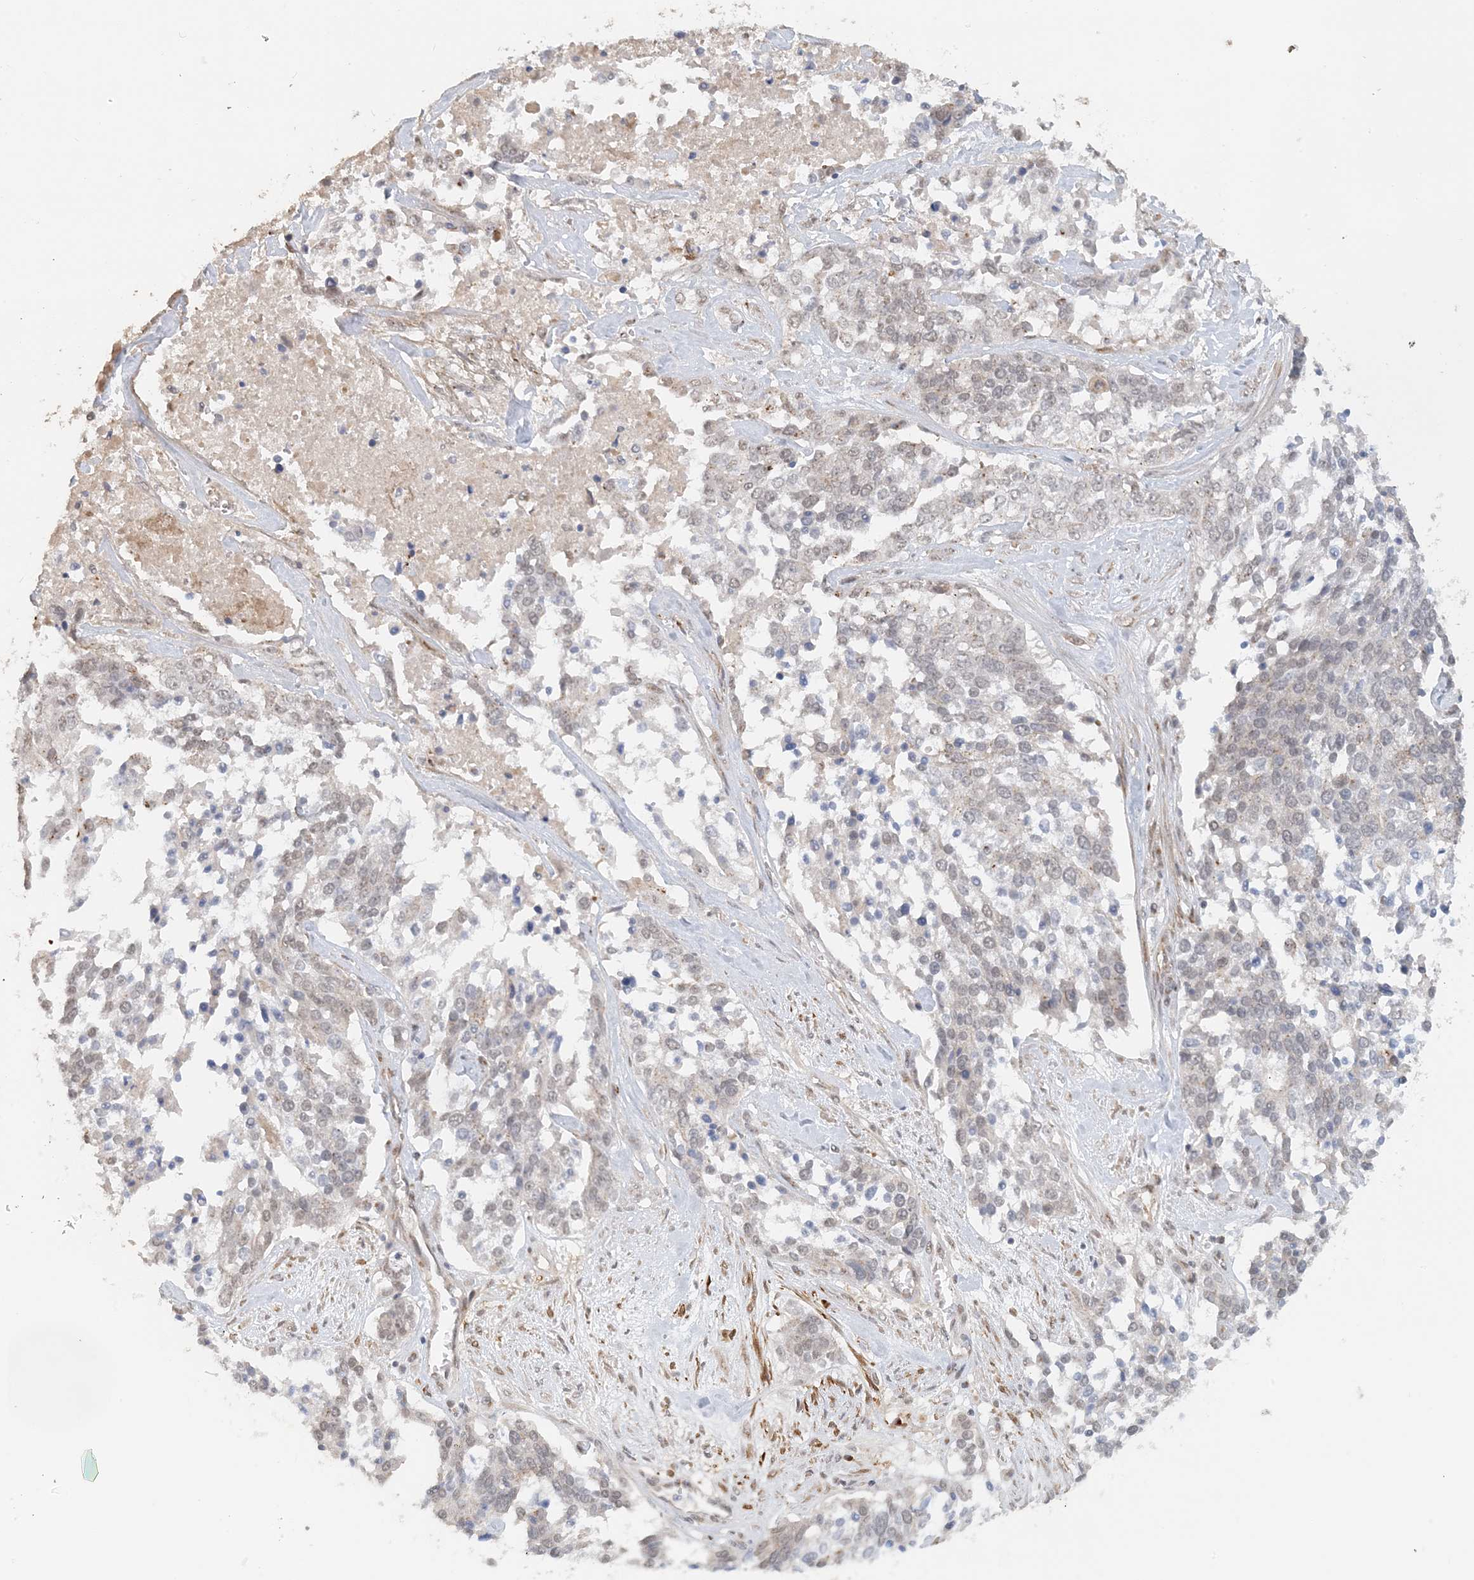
{"staining": {"intensity": "weak", "quantity": "<25%", "location": "cytoplasmic/membranous,nuclear"}, "tissue": "ovarian cancer", "cell_type": "Tumor cells", "image_type": "cancer", "snomed": [{"axis": "morphology", "description": "Cystadenocarcinoma, serous, NOS"}, {"axis": "topography", "description": "Ovary"}], "caption": "Ovarian cancer (serous cystadenocarcinoma) stained for a protein using immunohistochemistry (IHC) displays no expression tumor cells.", "gene": "ZCCHC4", "patient": {"sex": "female", "age": 44}}